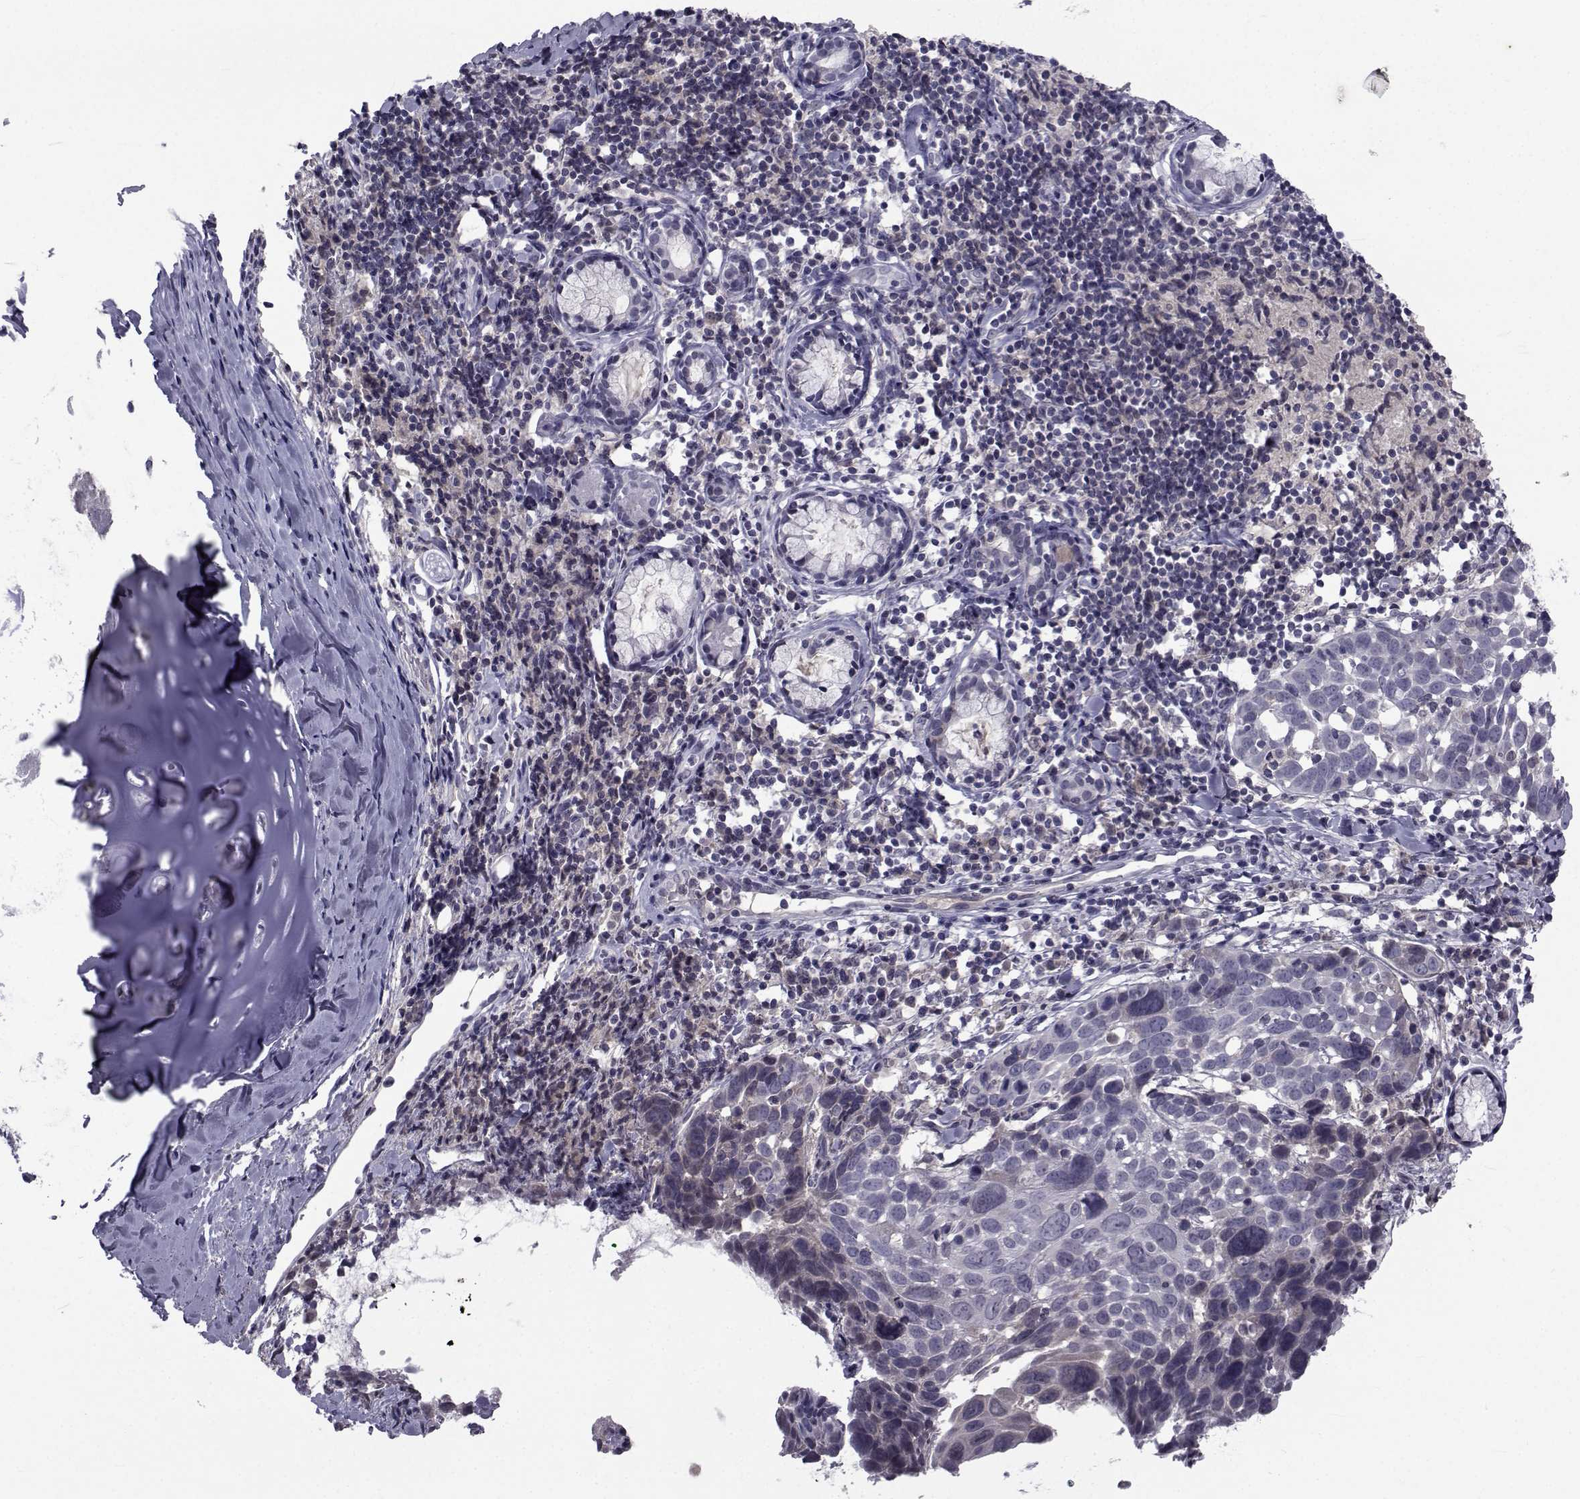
{"staining": {"intensity": "negative", "quantity": "none", "location": "none"}, "tissue": "lung cancer", "cell_type": "Tumor cells", "image_type": "cancer", "snomed": [{"axis": "morphology", "description": "Squamous cell carcinoma, NOS"}, {"axis": "topography", "description": "Lung"}], "caption": "This is a histopathology image of immunohistochemistry staining of lung squamous cell carcinoma, which shows no staining in tumor cells.", "gene": "PAX2", "patient": {"sex": "male", "age": 57}}